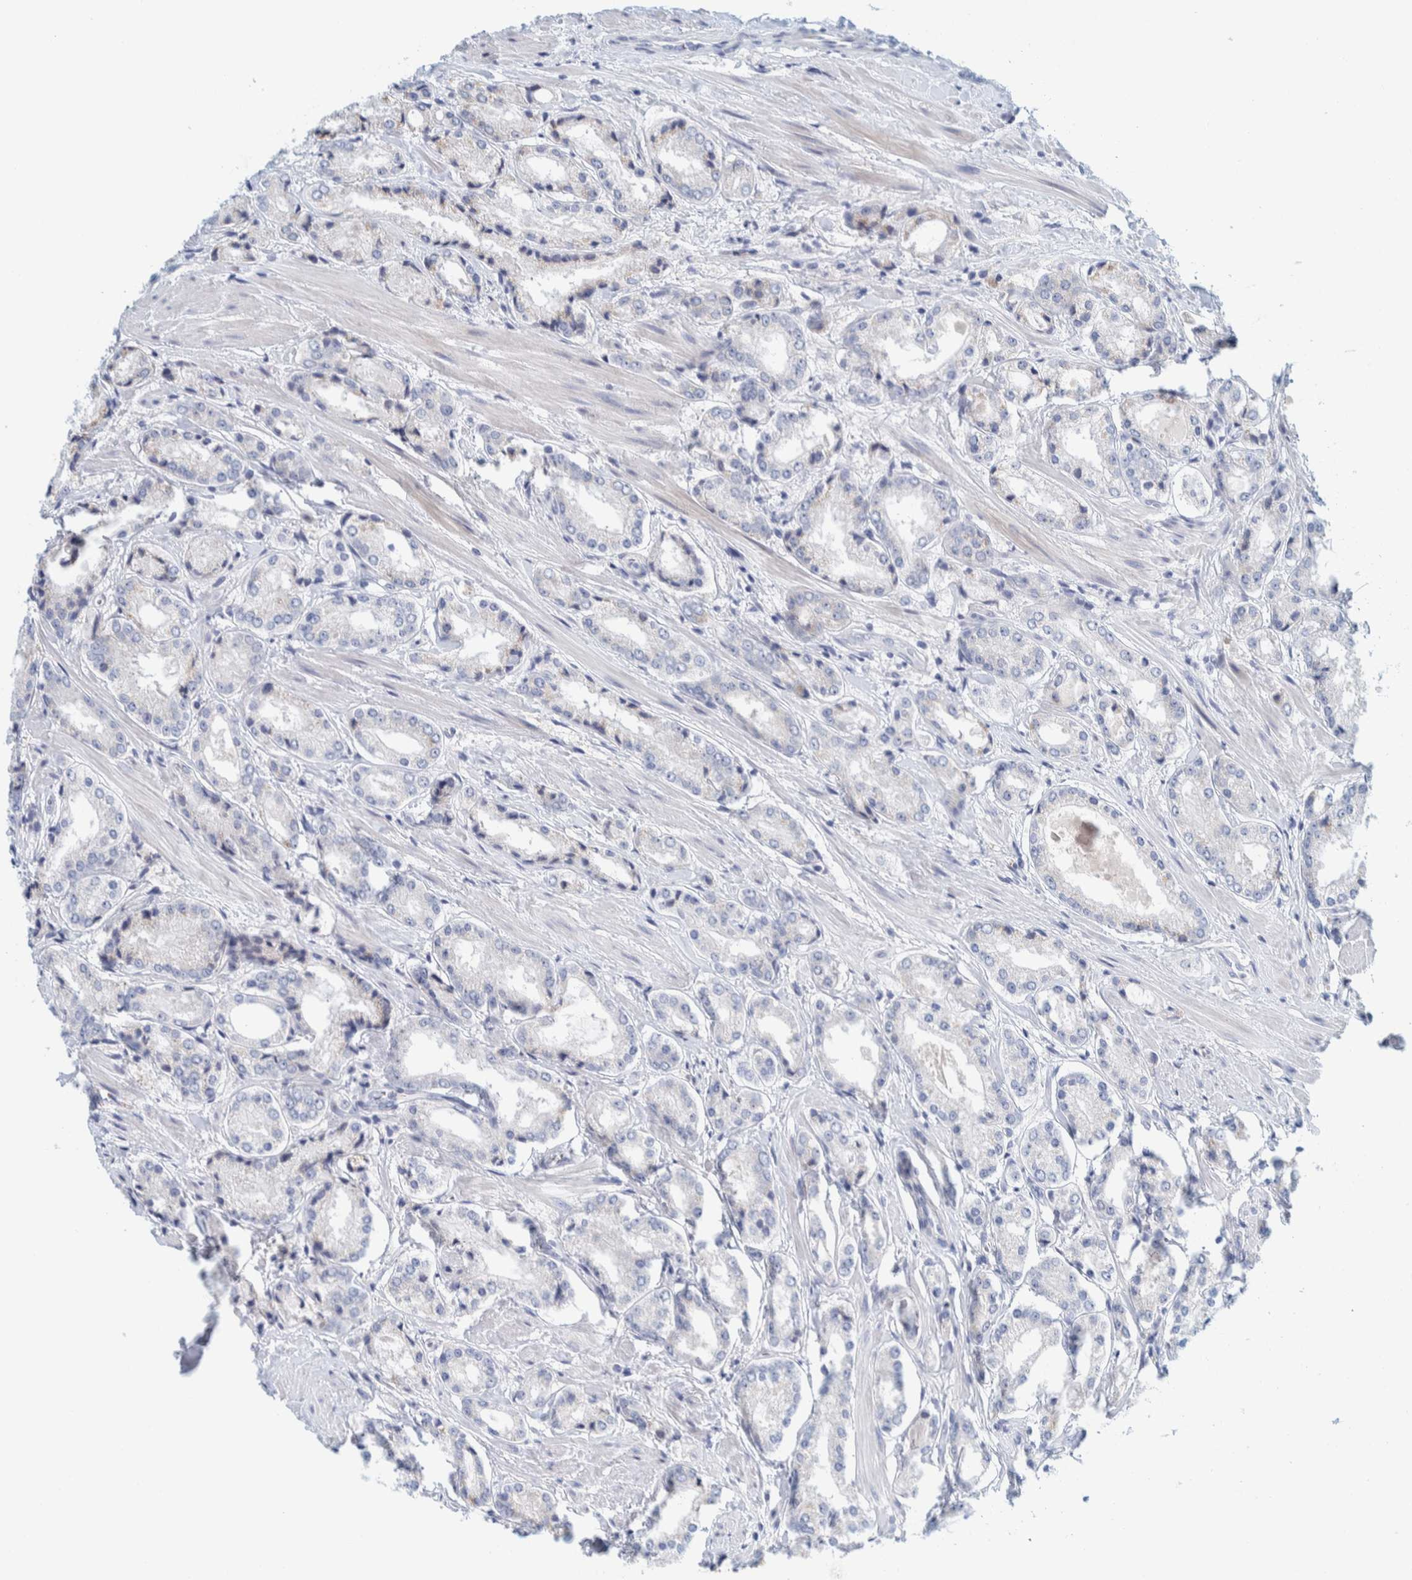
{"staining": {"intensity": "negative", "quantity": "none", "location": "none"}, "tissue": "prostate cancer", "cell_type": "Tumor cells", "image_type": "cancer", "snomed": [{"axis": "morphology", "description": "Adenocarcinoma, Low grade"}, {"axis": "topography", "description": "Prostate"}], "caption": "Histopathology image shows no protein staining in tumor cells of prostate cancer (low-grade adenocarcinoma) tissue.", "gene": "MOG", "patient": {"sex": "male", "age": 62}}